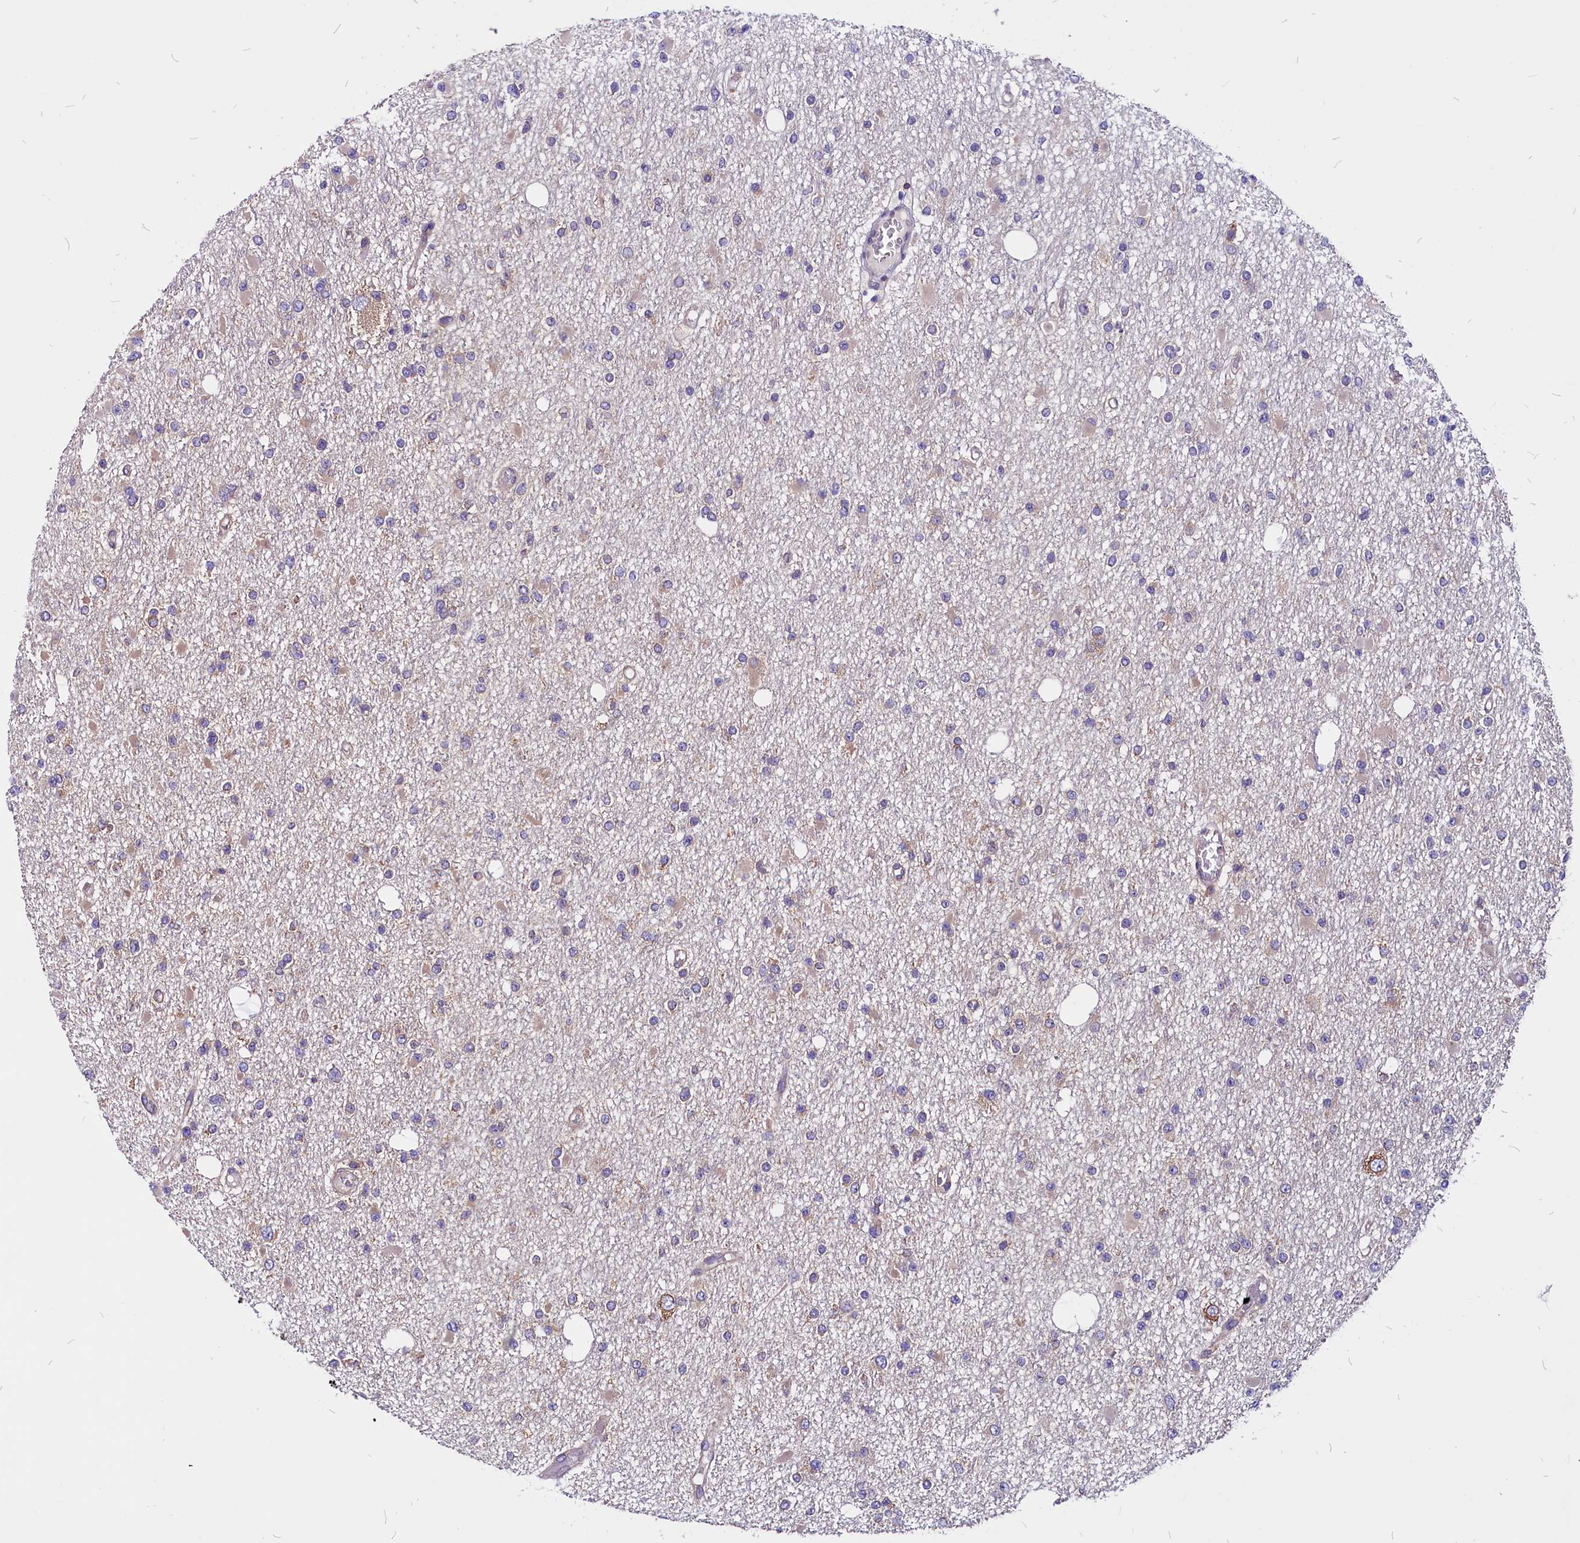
{"staining": {"intensity": "weak", "quantity": "<25%", "location": "cytoplasmic/membranous"}, "tissue": "glioma", "cell_type": "Tumor cells", "image_type": "cancer", "snomed": [{"axis": "morphology", "description": "Glioma, malignant, Low grade"}, {"axis": "topography", "description": "Brain"}], "caption": "The photomicrograph displays no staining of tumor cells in malignant glioma (low-grade).", "gene": "EIF3G", "patient": {"sex": "female", "age": 22}}